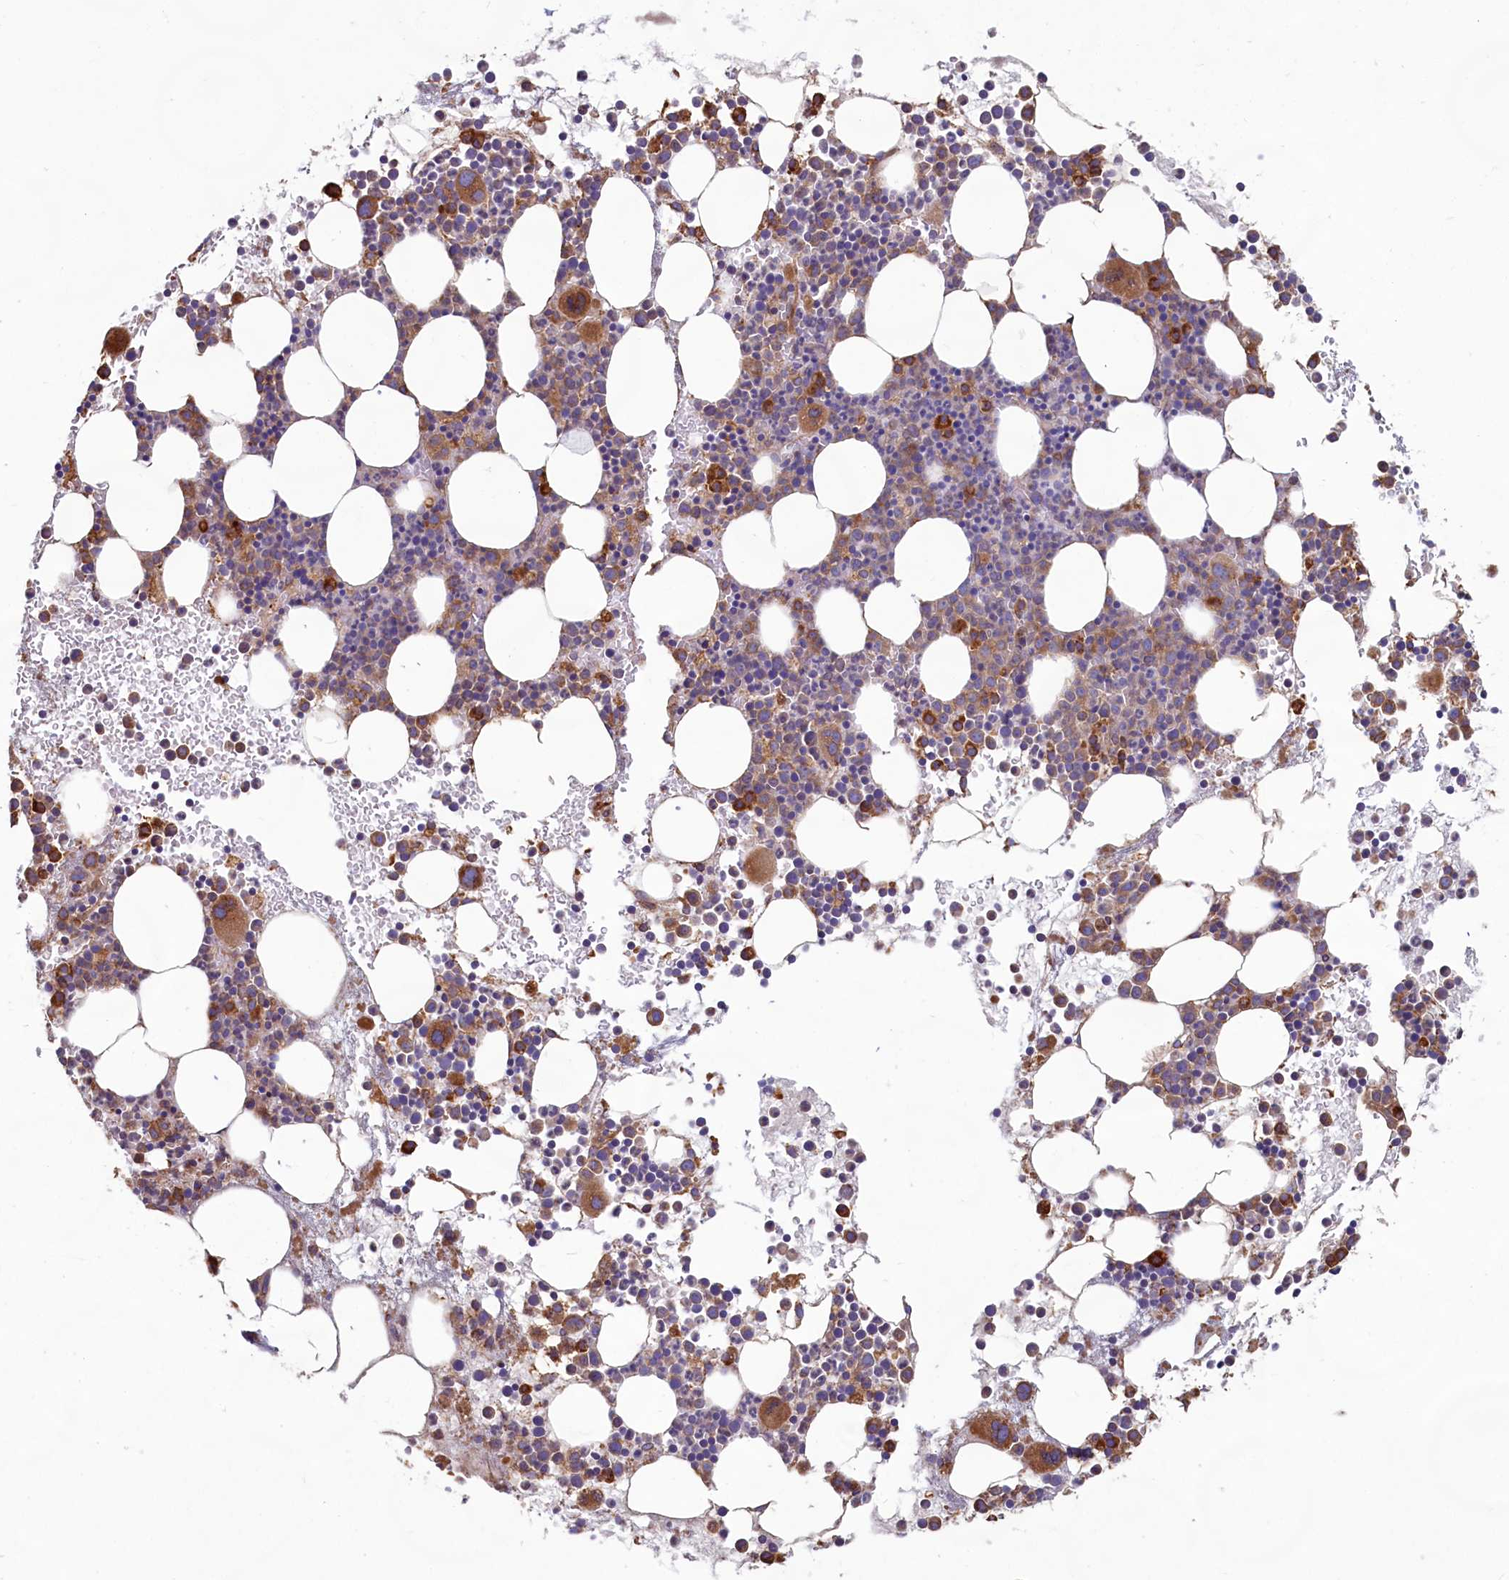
{"staining": {"intensity": "strong", "quantity": "25%-75%", "location": "cytoplasmic/membranous"}, "tissue": "bone marrow", "cell_type": "Hematopoietic cells", "image_type": "normal", "snomed": [{"axis": "morphology", "description": "Normal tissue, NOS"}, {"axis": "topography", "description": "Bone marrow"}], "caption": "IHC (DAB) staining of normal bone marrow reveals strong cytoplasmic/membranous protein staining in approximately 25%-75% of hematopoietic cells. The staining was performed using DAB, with brown indicating positive protein expression. Nuclei are stained blue with hematoxylin.", "gene": "TBC1D19", "patient": {"sex": "female", "age": 76}}